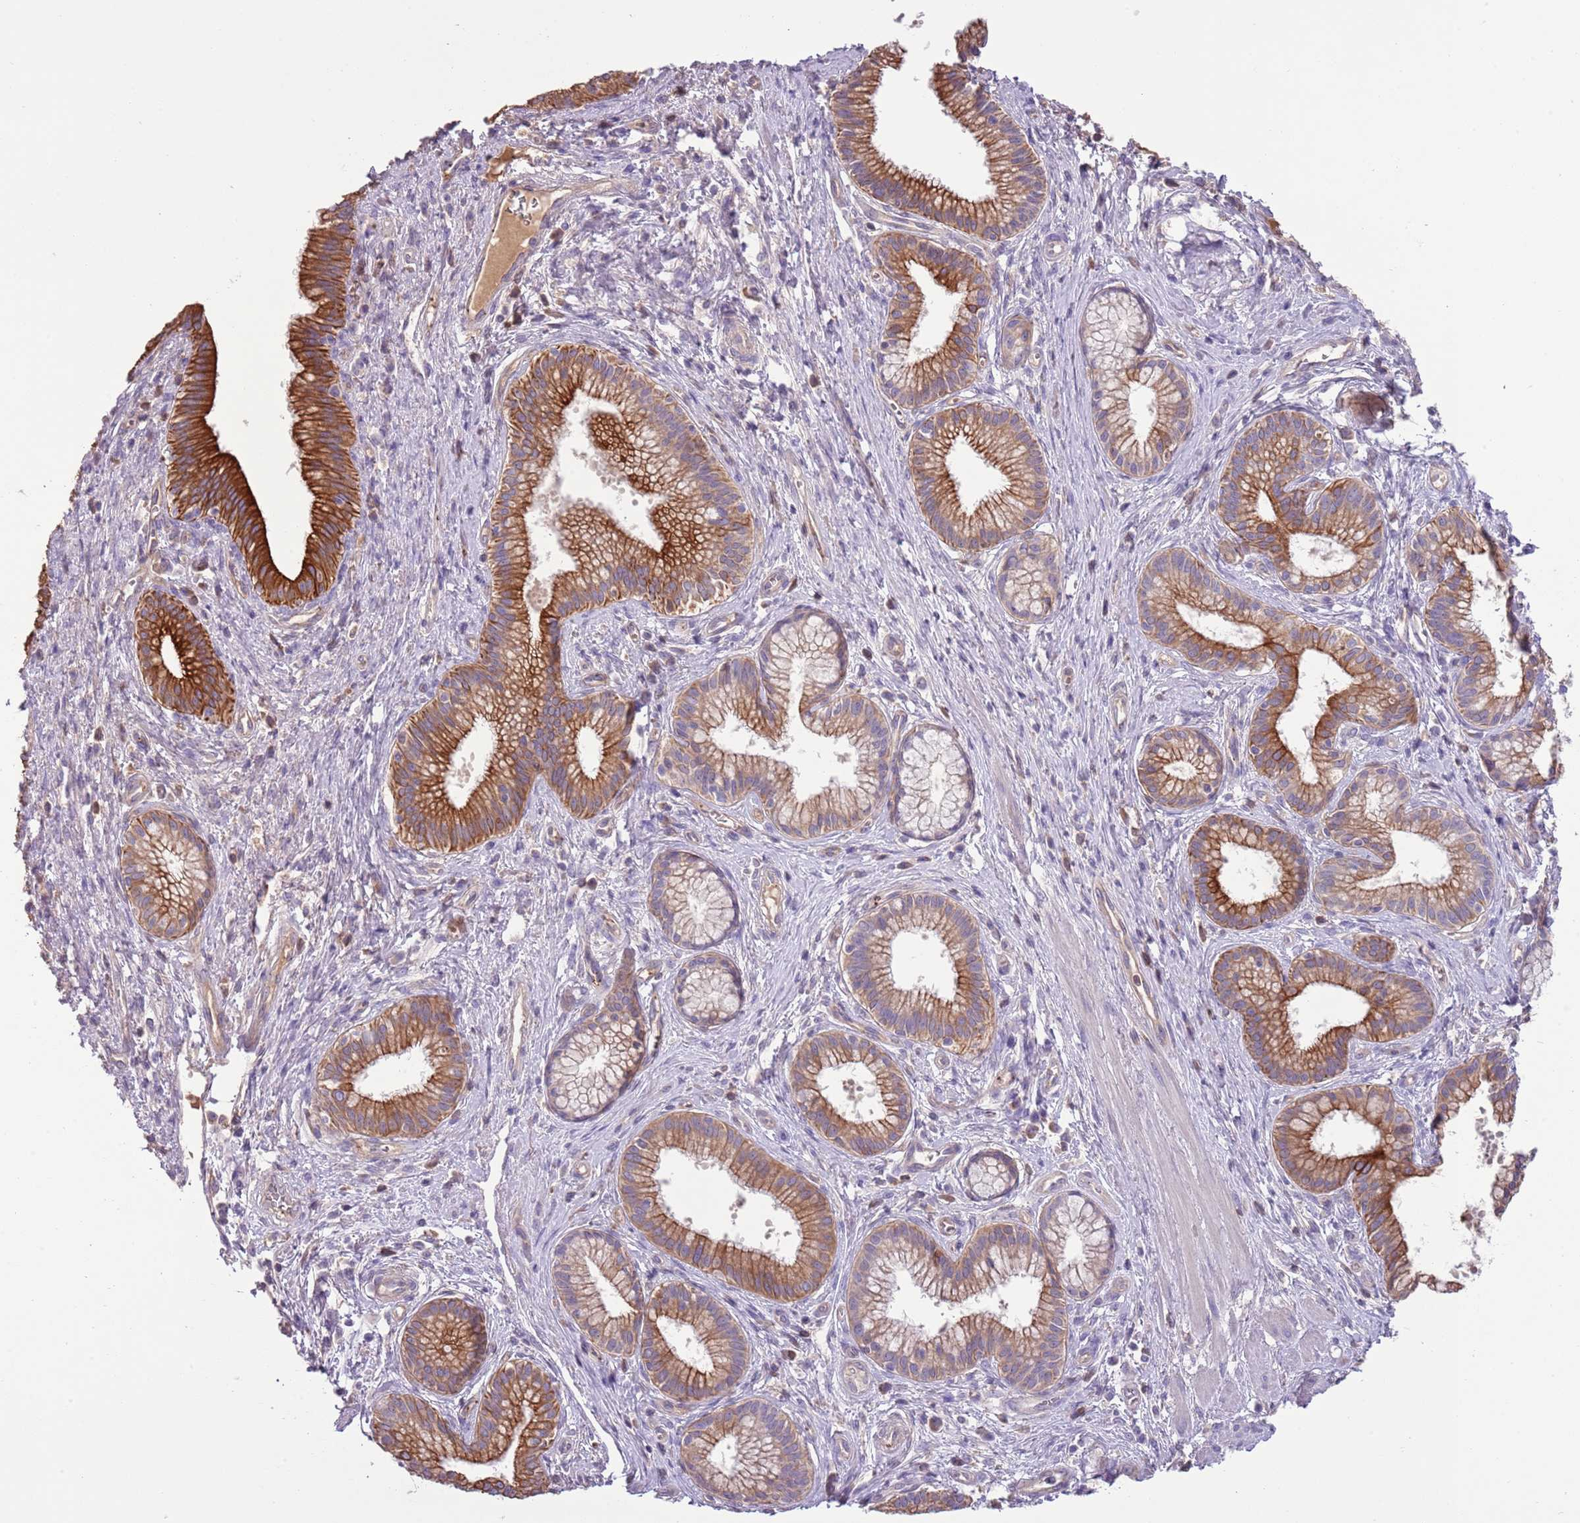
{"staining": {"intensity": "strong", "quantity": ">75%", "location": "cytoplasmic/membranous"}, "tissue": "pancreatic cancer", "cell_type": "Tumor cells", "image_type": "cancer", "snomed": [{"axis": "morphology", "description": "Adenocarcinoma, NOS"}, {"axis": "topography", "description": "Pancreas"}], "caption": "High-magnification brightfield microscopy of pancreatic cancer stained with DAB (brown) and counterstained with hematoxylin (blue). tumor cells exhibit strong cytoplasmic/membranous staining is identified in approximately>75% of cells.", "gene": "HES3", "patient": {"sex": "male", "age": 72}}